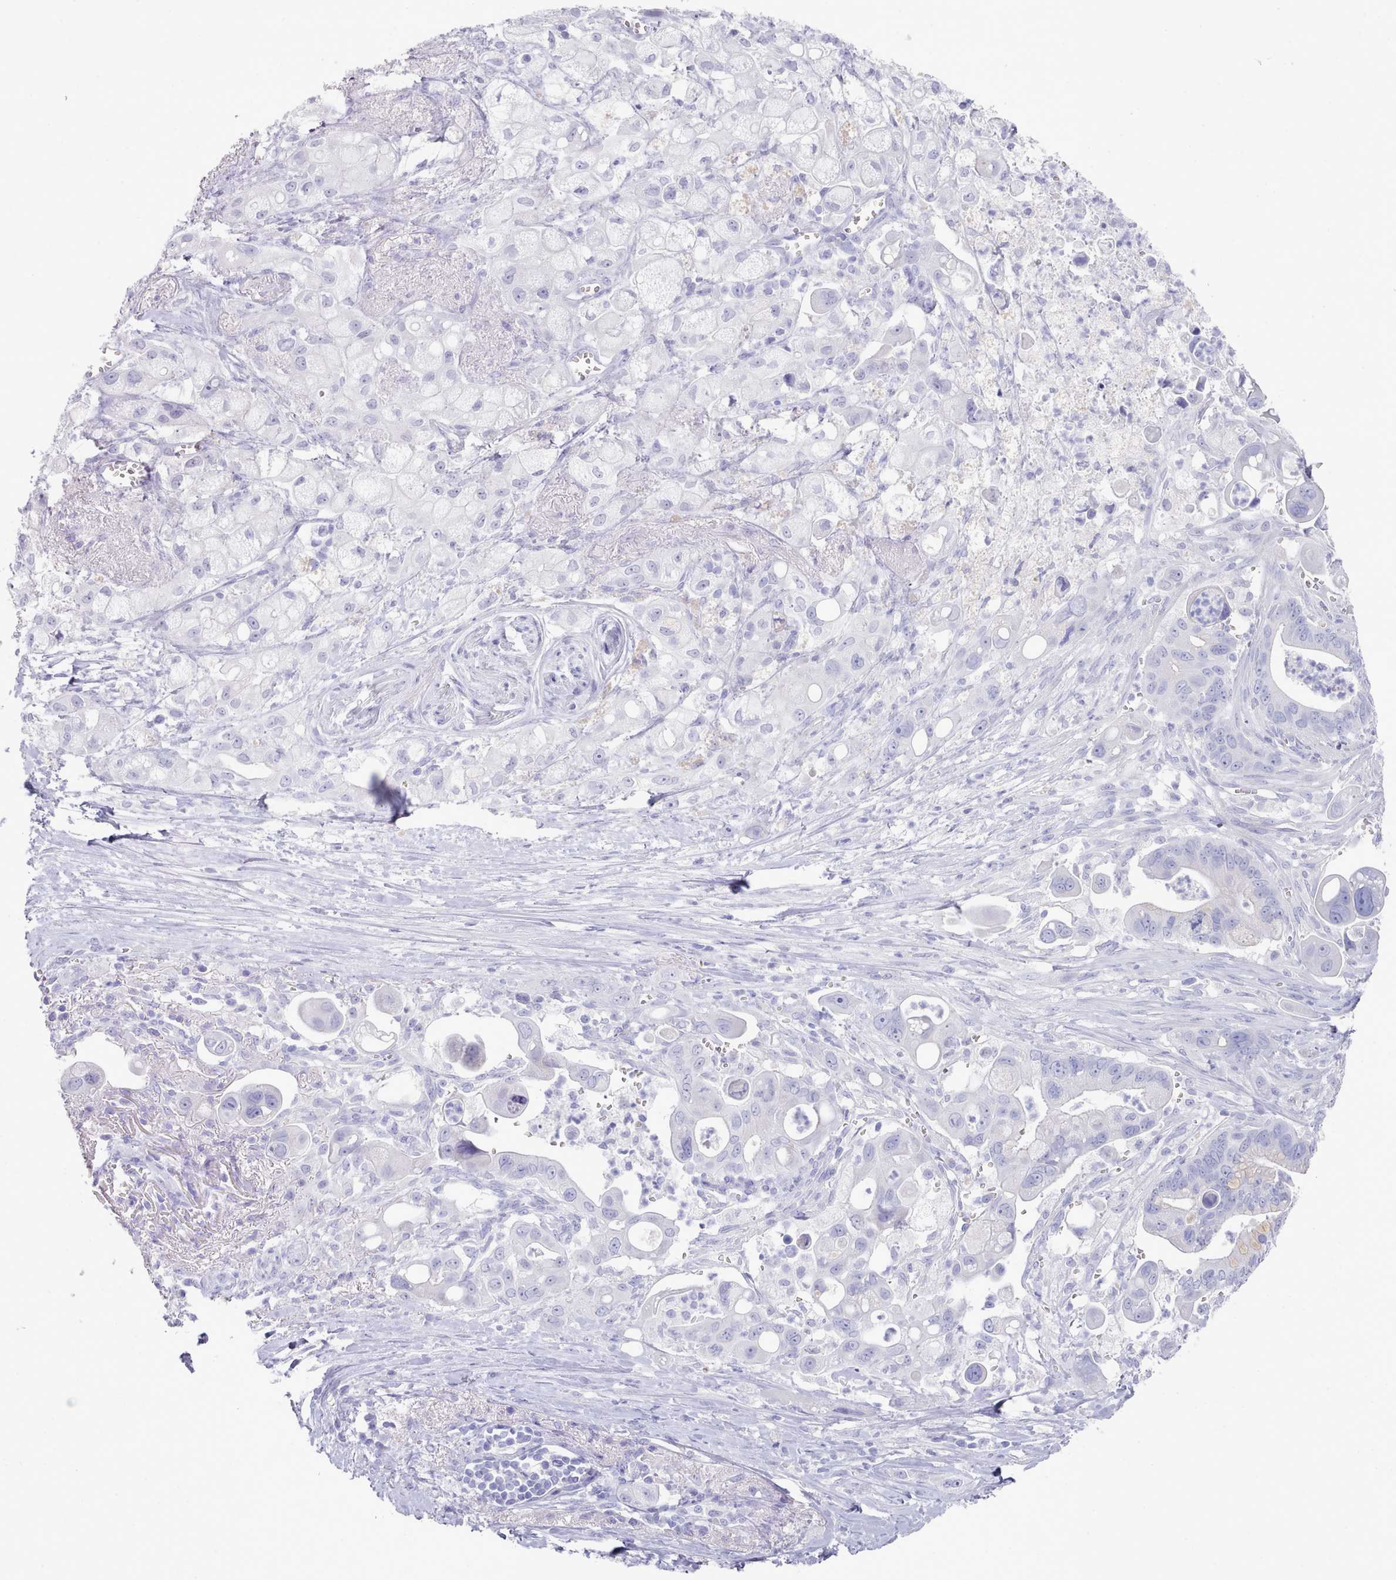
{"staining": {"intensity": "negative", "quantity": "none", "location": "none"}, "tissue": "pancreatic cancer", "cell_type": "Tumor cells", "image_type": "cancer", "snomed": [{"axis": "morphology", "description": "Adenocarcinoma, NOS"}, {"axis": "topography", "description": "Pancreas"}], "caption": "An immunohistochemistry micrograph of adenocarcinoma (pancreatic) is shown. There is no staining in tumor cells of adenocarcinoma (pancreatic).", "gene": "LRRC37A", "patient": {"sex": "male", "age": 68}}